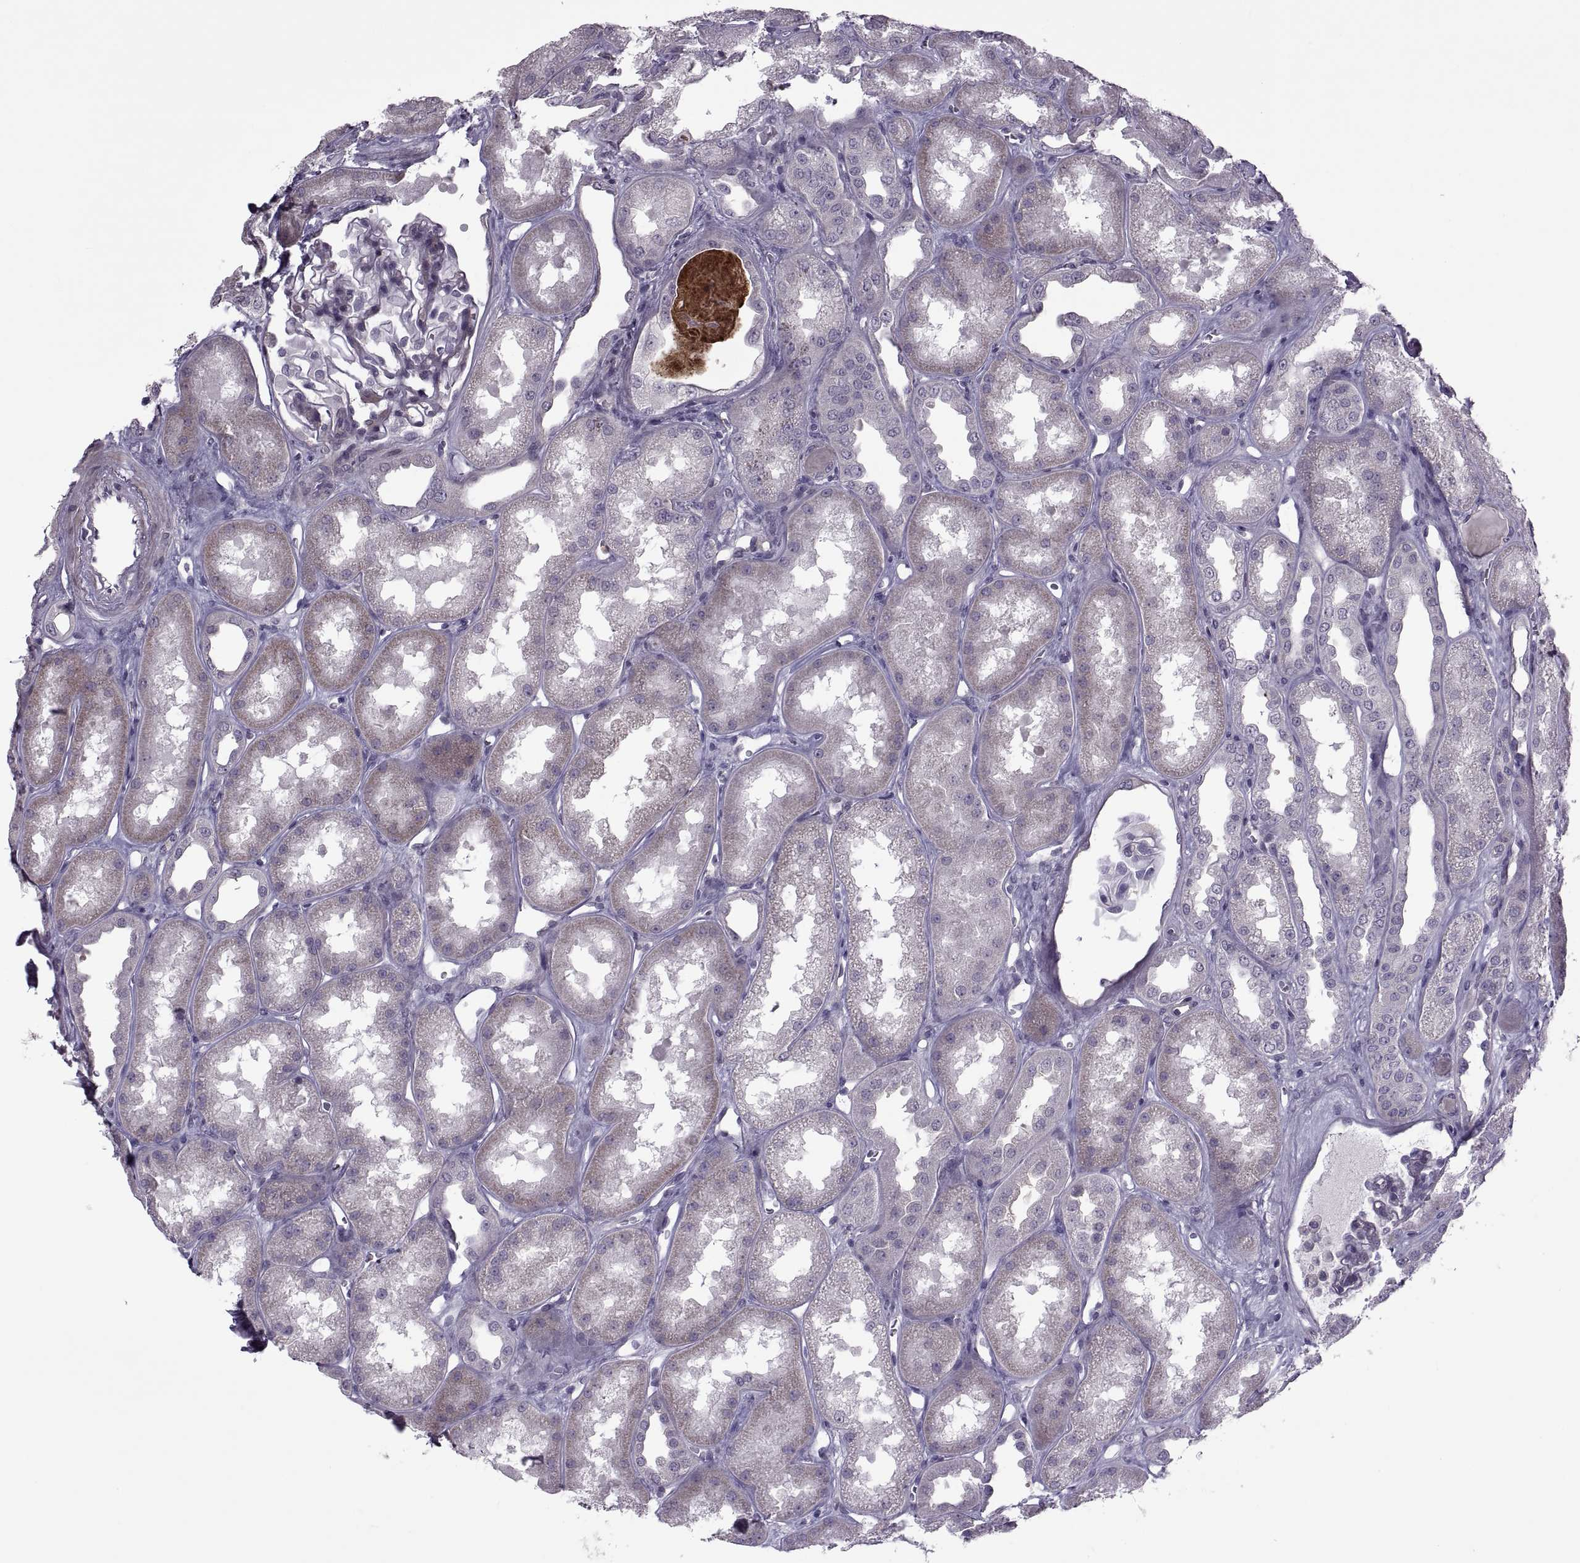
{"staining": {"intensity": "negative", "quantity": "none", "location": "none"}, "tissue": "kidney", "cell_type": "Cells in glomeruli", "image_type": "normal", "snomed": [{"axis": "morphology", "description": "Normal tissue, NOS"}, {"axis": "topography", "description": "Kidney"}], "caption": "This is a photomicrograph of immunohistochemistry staining of unremarkable kidney, which shows no positivity in cells in glomeruli. (DAB immunohistochemistry with hematoxylin counter stain).", "gene": "ODF3", "patient": {"sex": "male", "age": 61}}